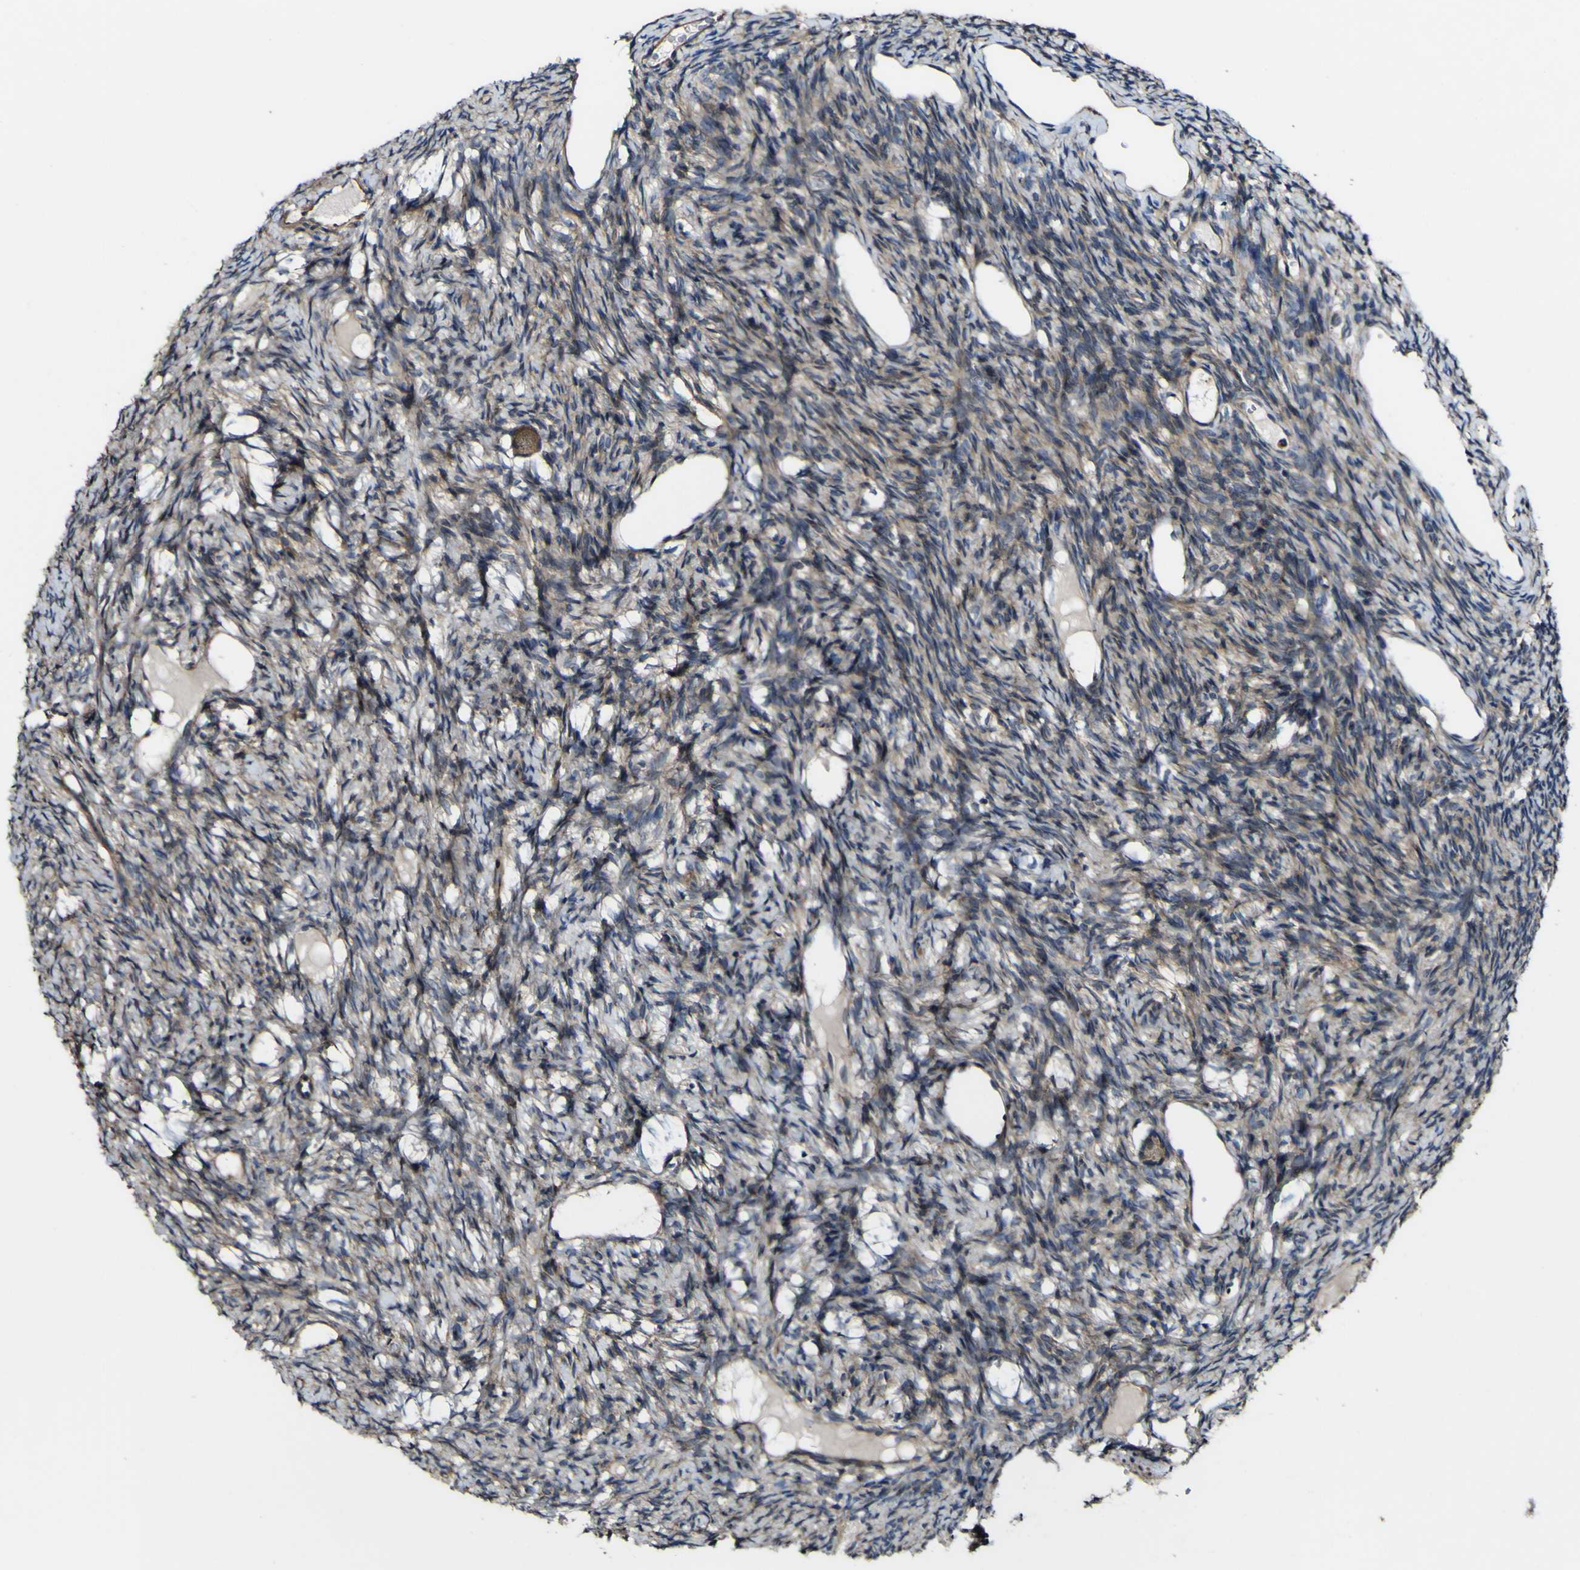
{"staining": {"intensity": "weak", "quantity": ">75%", "location": "cytoplasmic/membranous"}, "tissue": "ovary", "cell_type": "Ovarian stroma cells", "image_type": "normal", "snomed": [{"axis": "morphology", "description": "Normal tissue, NOS"}, {"axis": "topography", "description": "Ovary"}], "caption": "Brown immunohistochemical staining in unremarkable human ovary demonstrates weak cytoplasmic/membranous expression in about >75% of ovarian stroma cells. The staining was performed using DAB (3,3'-diaminobenzidine) to visualize the protein expression in brown, while the nuclei were stained in blue with hematoxylin (Magnification: 20x).", "gene": "NAALADL2", "patient": {"sex": "female", "age": 33}}